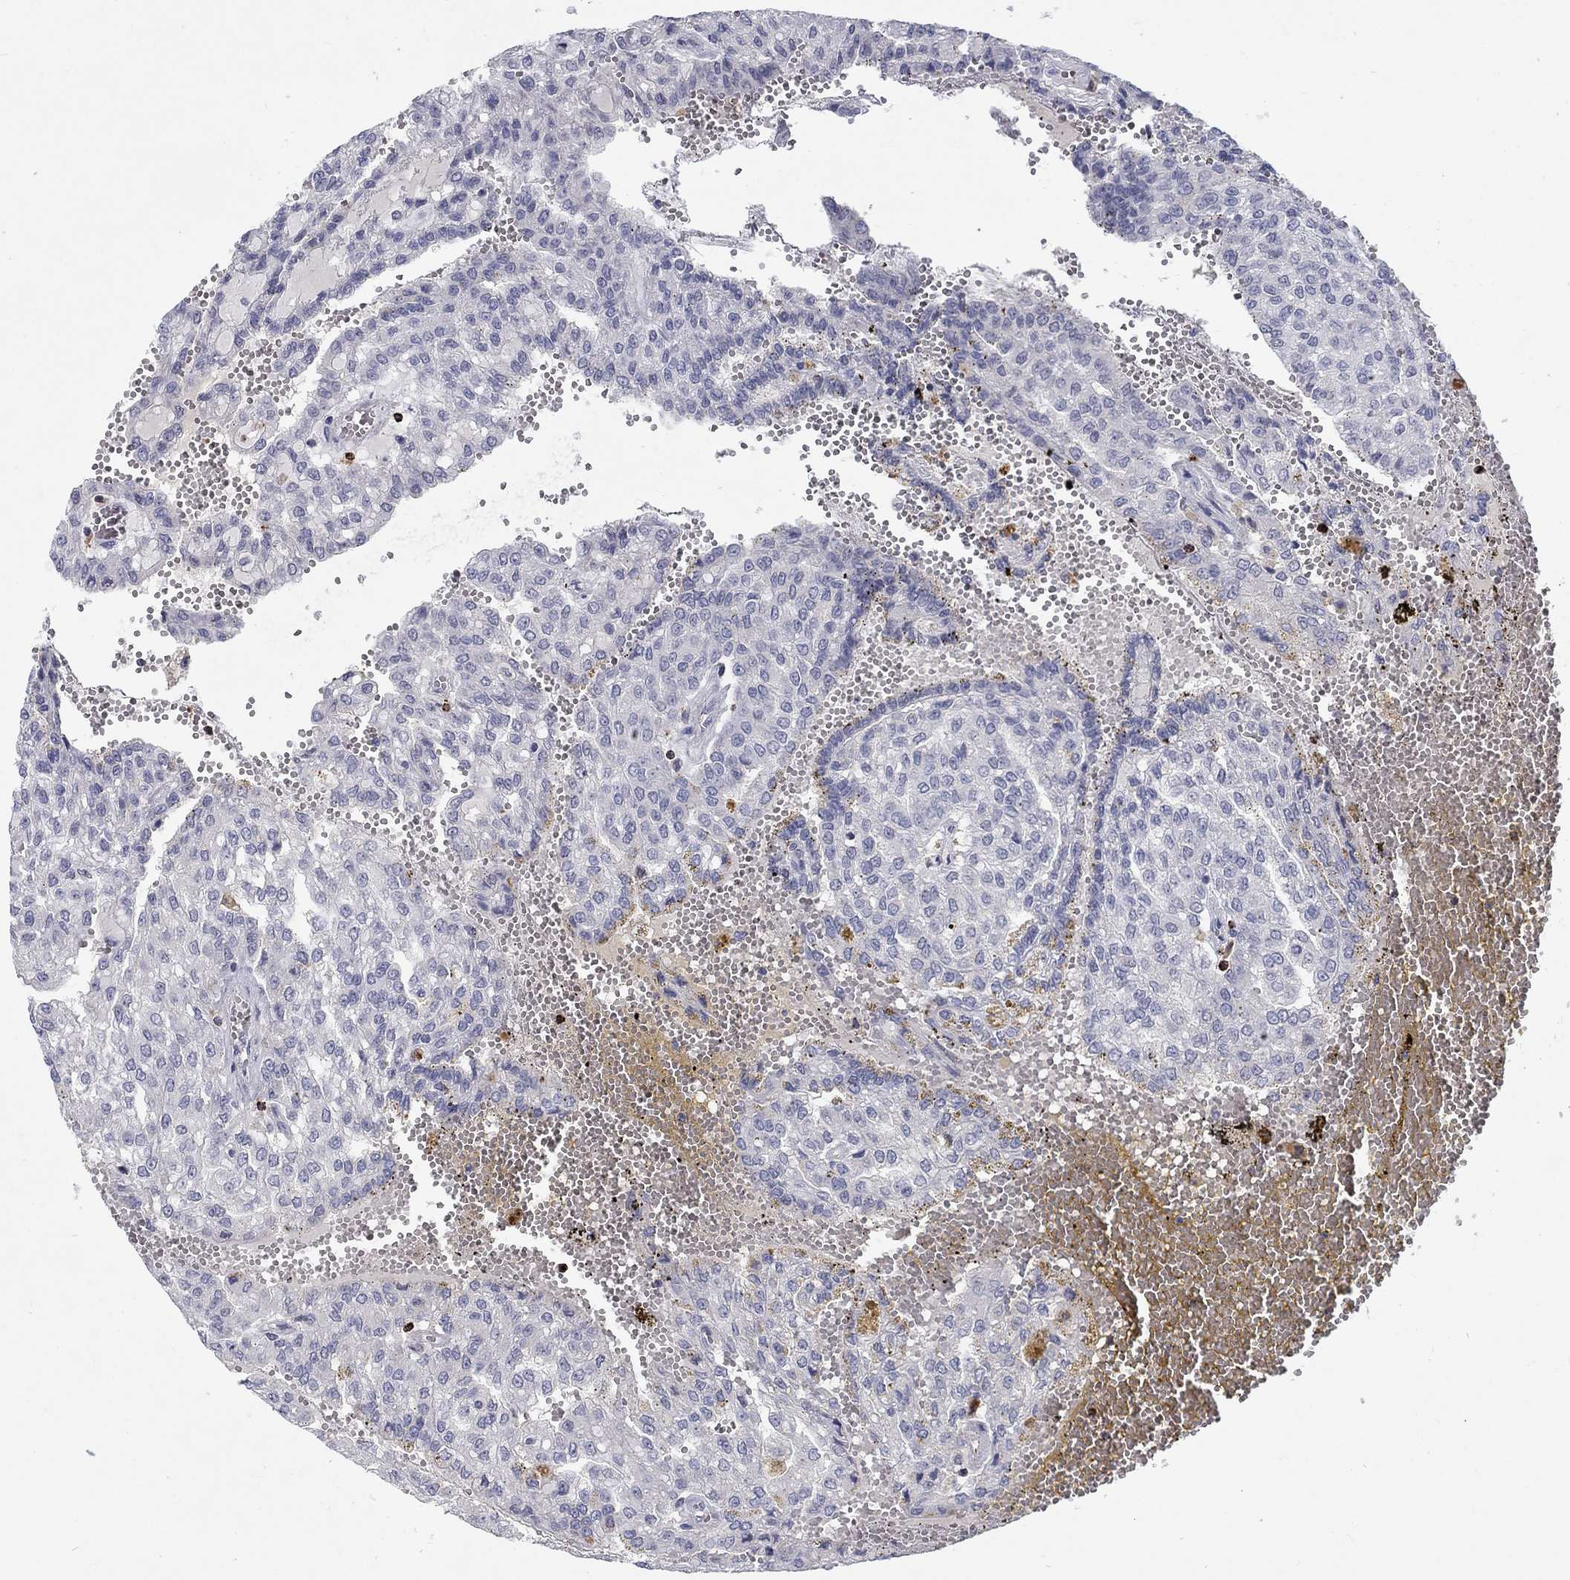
{"staining": {"intensity": "negative", "quantity": "none", "location": "none"}, "tissue": "renal cancer", "cell_type": "Tumor cells", "image_type": "cancer", "snomed": [{"axis": "morphology", "description": "Adenocarcinoma, NOS"}, {"axis": "topography", "description": "Kidney"}], "caption": "Renal adenocarcinoma was stained to show a protein in brown. There is no significant staining in tumor cells.", "gene": "GZMA", "patient": {"sex": "male", "age": 63}}